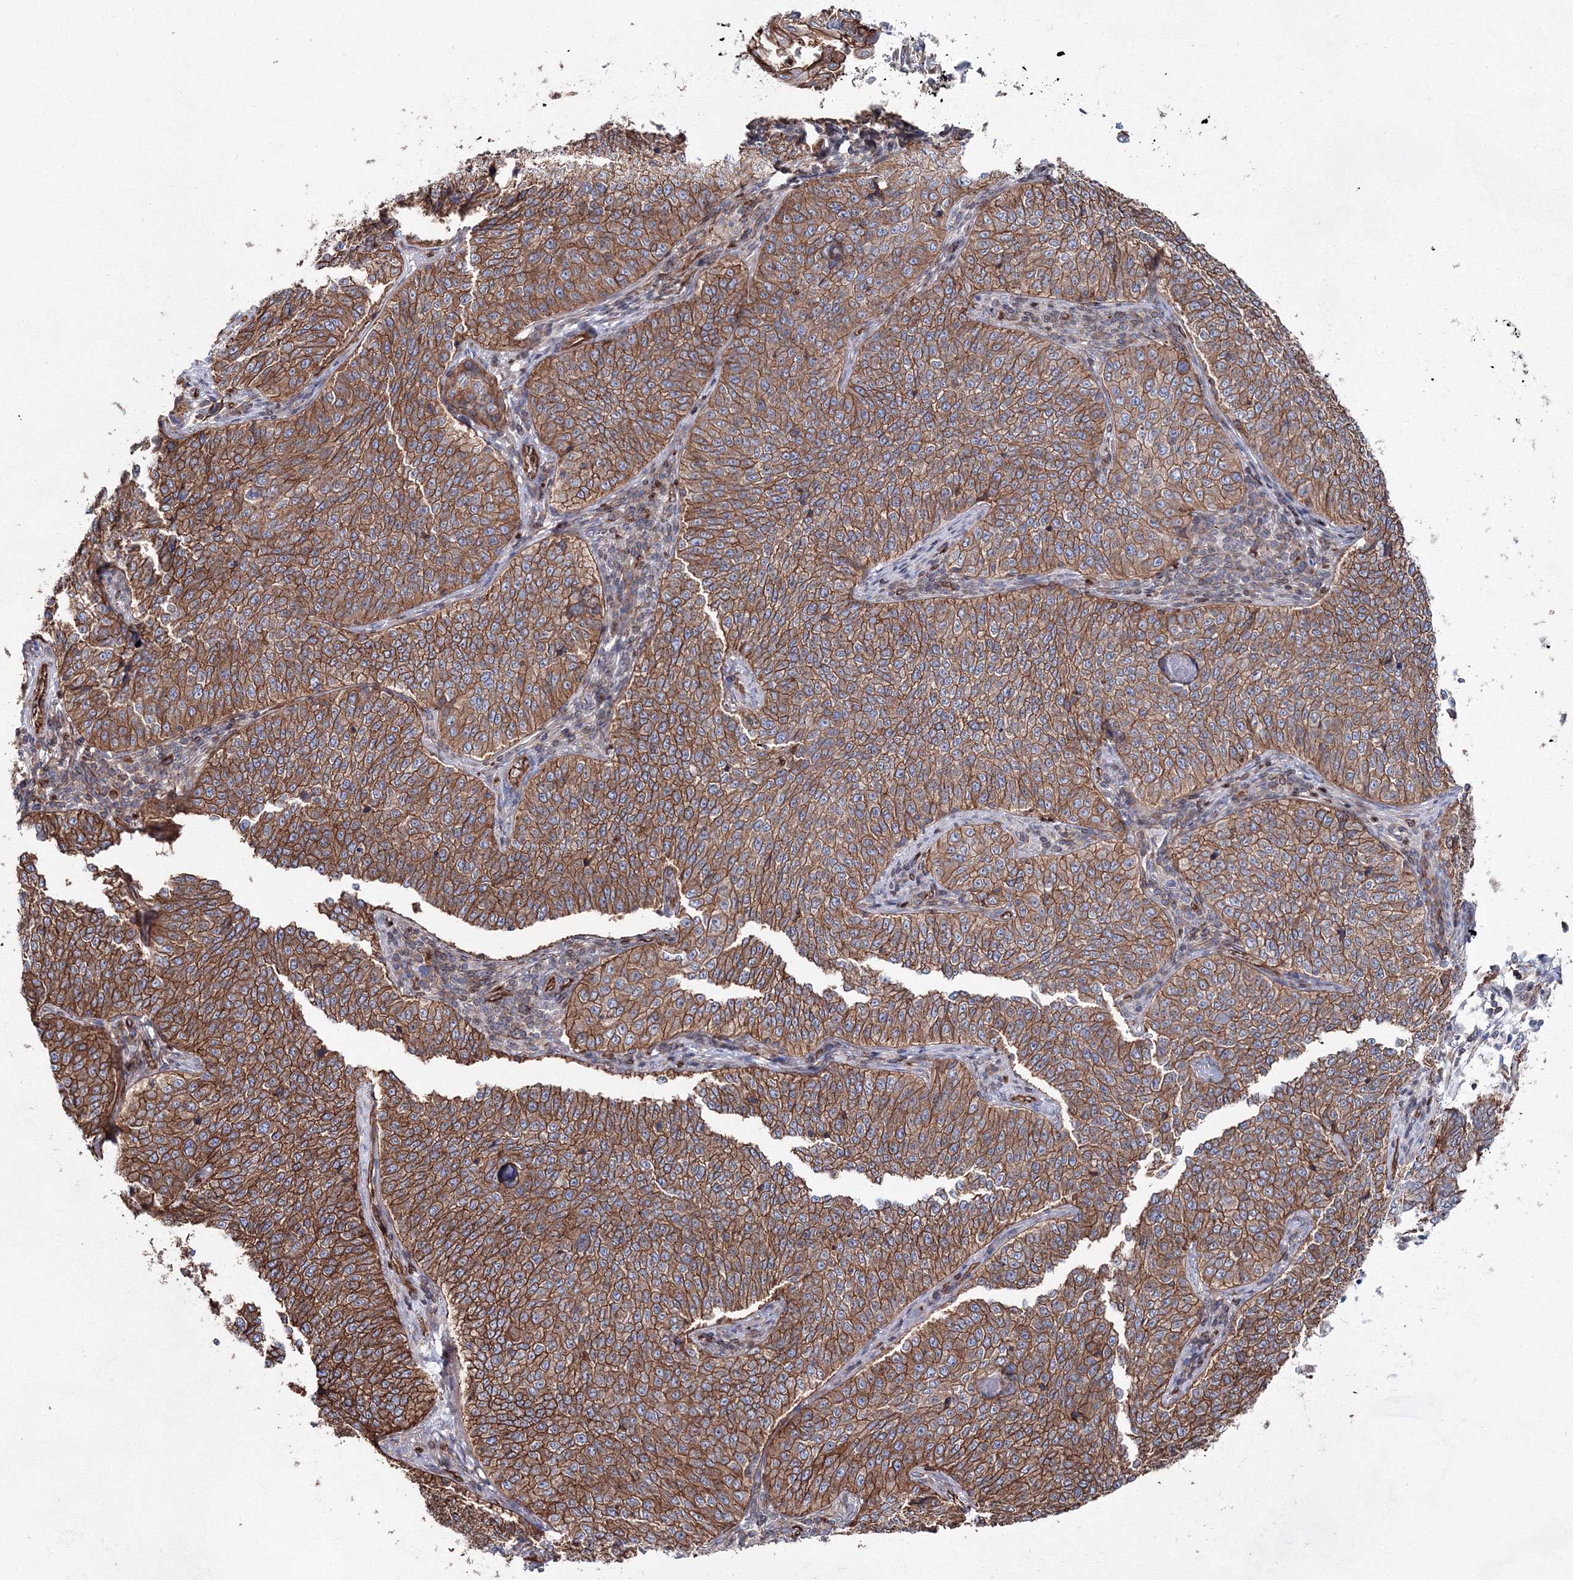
{"staining": {"intensity": "moderate", "quantity": ">75%", "location": "cytoplasmic/membranous"}, "tissue": "cervical cancer", "cell_type": "Tumor cells", "image_type": "cancer", "snomed": [{"axis": "morphology", "description": "Squamous cell carcinoma, NOS"}, {"axis": "topography", "description": "Cervix"}], "caption": "Immunohistochemical staining of human cervical cancer displays medium levels of moderate cytoplasmic/membranous protein expression in about >75% of tumor cells. The staining is performed using DAB (3,3'-diaminobenzidine) brown chromogen to label protein expression. The nuclei are counter-stained blue using hematoxylin.", "gene": "ANKRD37", "patient": {"sex": "female", "age": 35}}